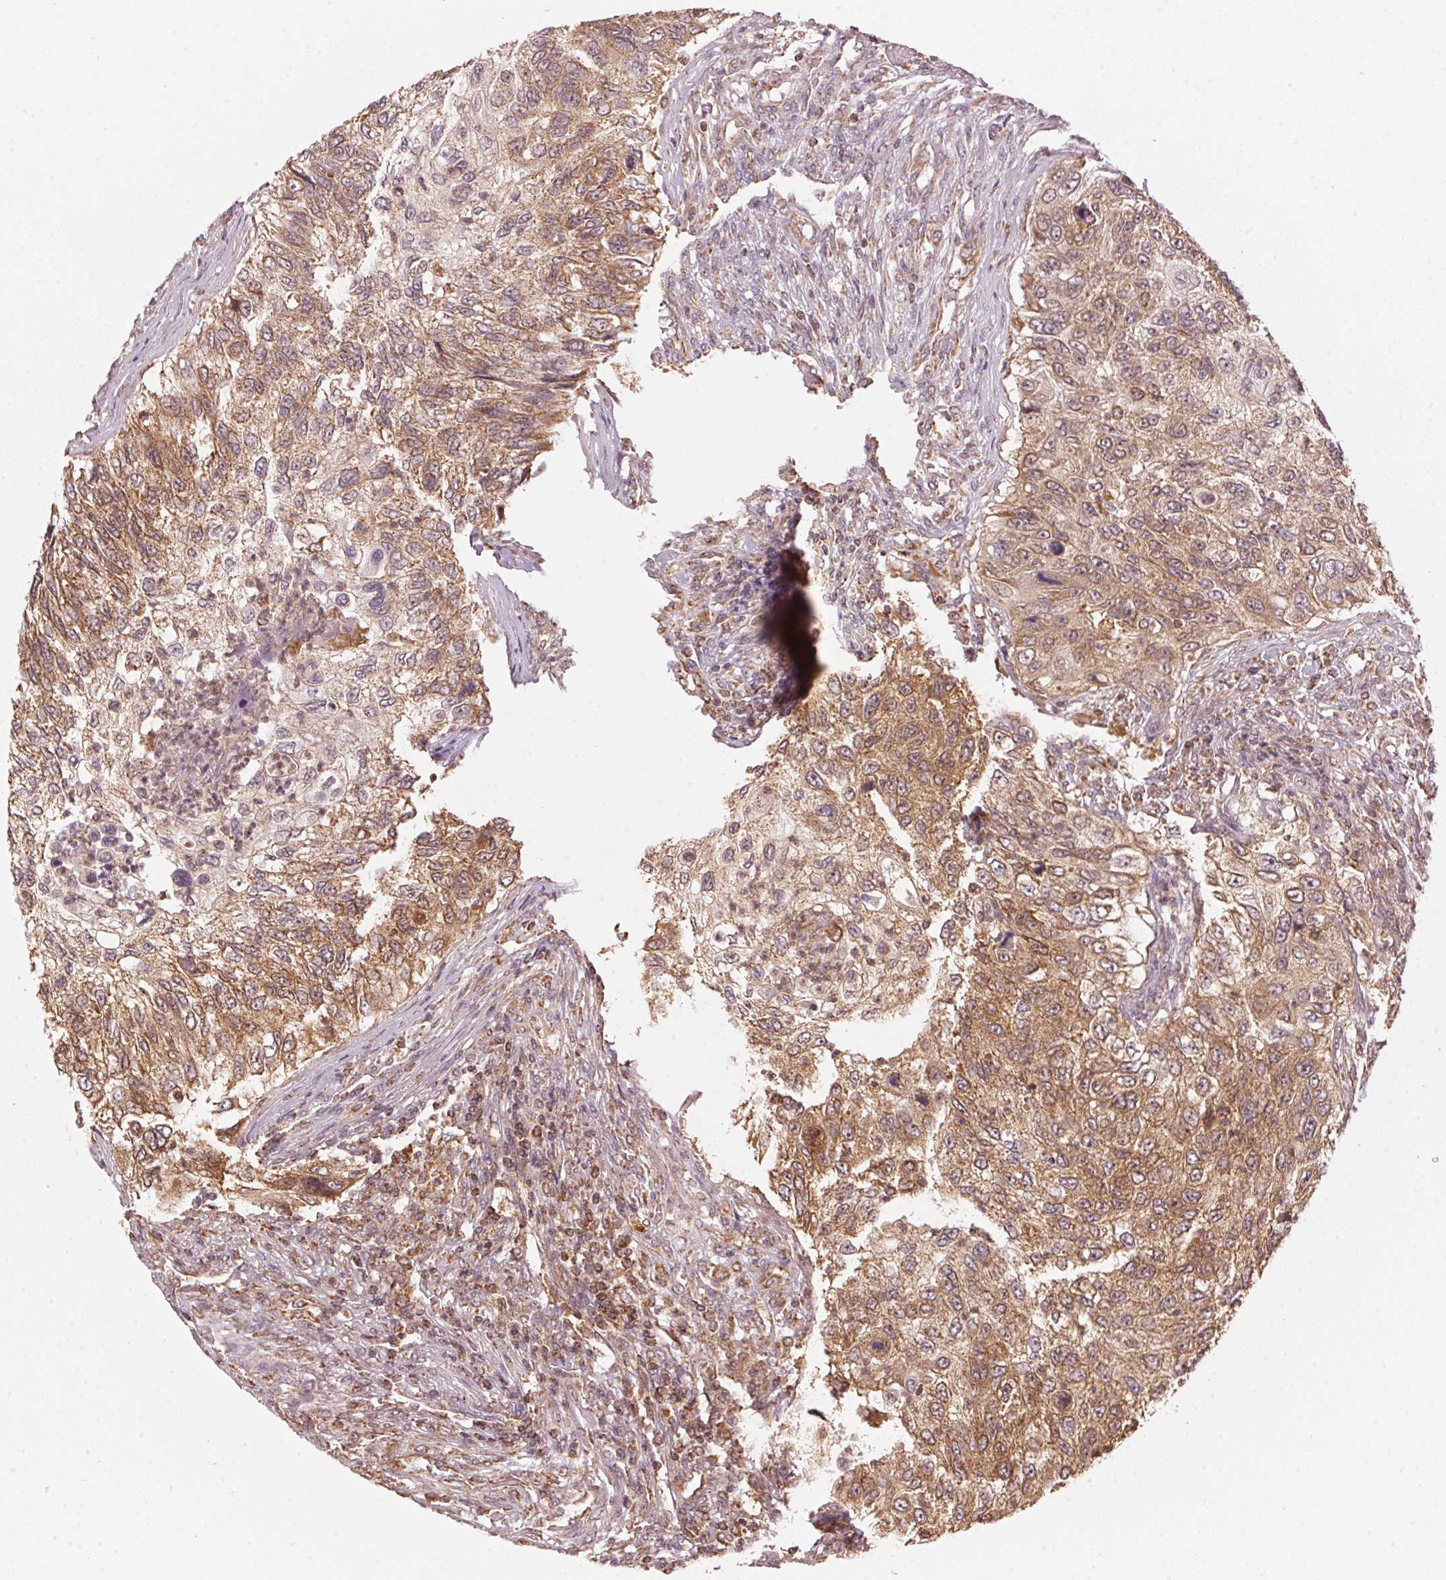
{"staining": {"intensity": "moderate", "quantity": ">75%", "location": "cytoplasmic/membranous"}, "tissue": "urothelial cancer", "cell_type": "Tumor cells", "image_type": "cancer", "snomed": [{"axis": "morphology", "description": "Urothelial carcinoma, High grade"}, {"axis": "topography", "description": "Urinary bladder"}], "caption": "Moderate cytoplasmic/membranous protein positivity is identified in approximately >75% of tumor cells in urothelial cancer.", "gene": "ARHGAP6", "patient": {"sex": "female", "age": 60}}